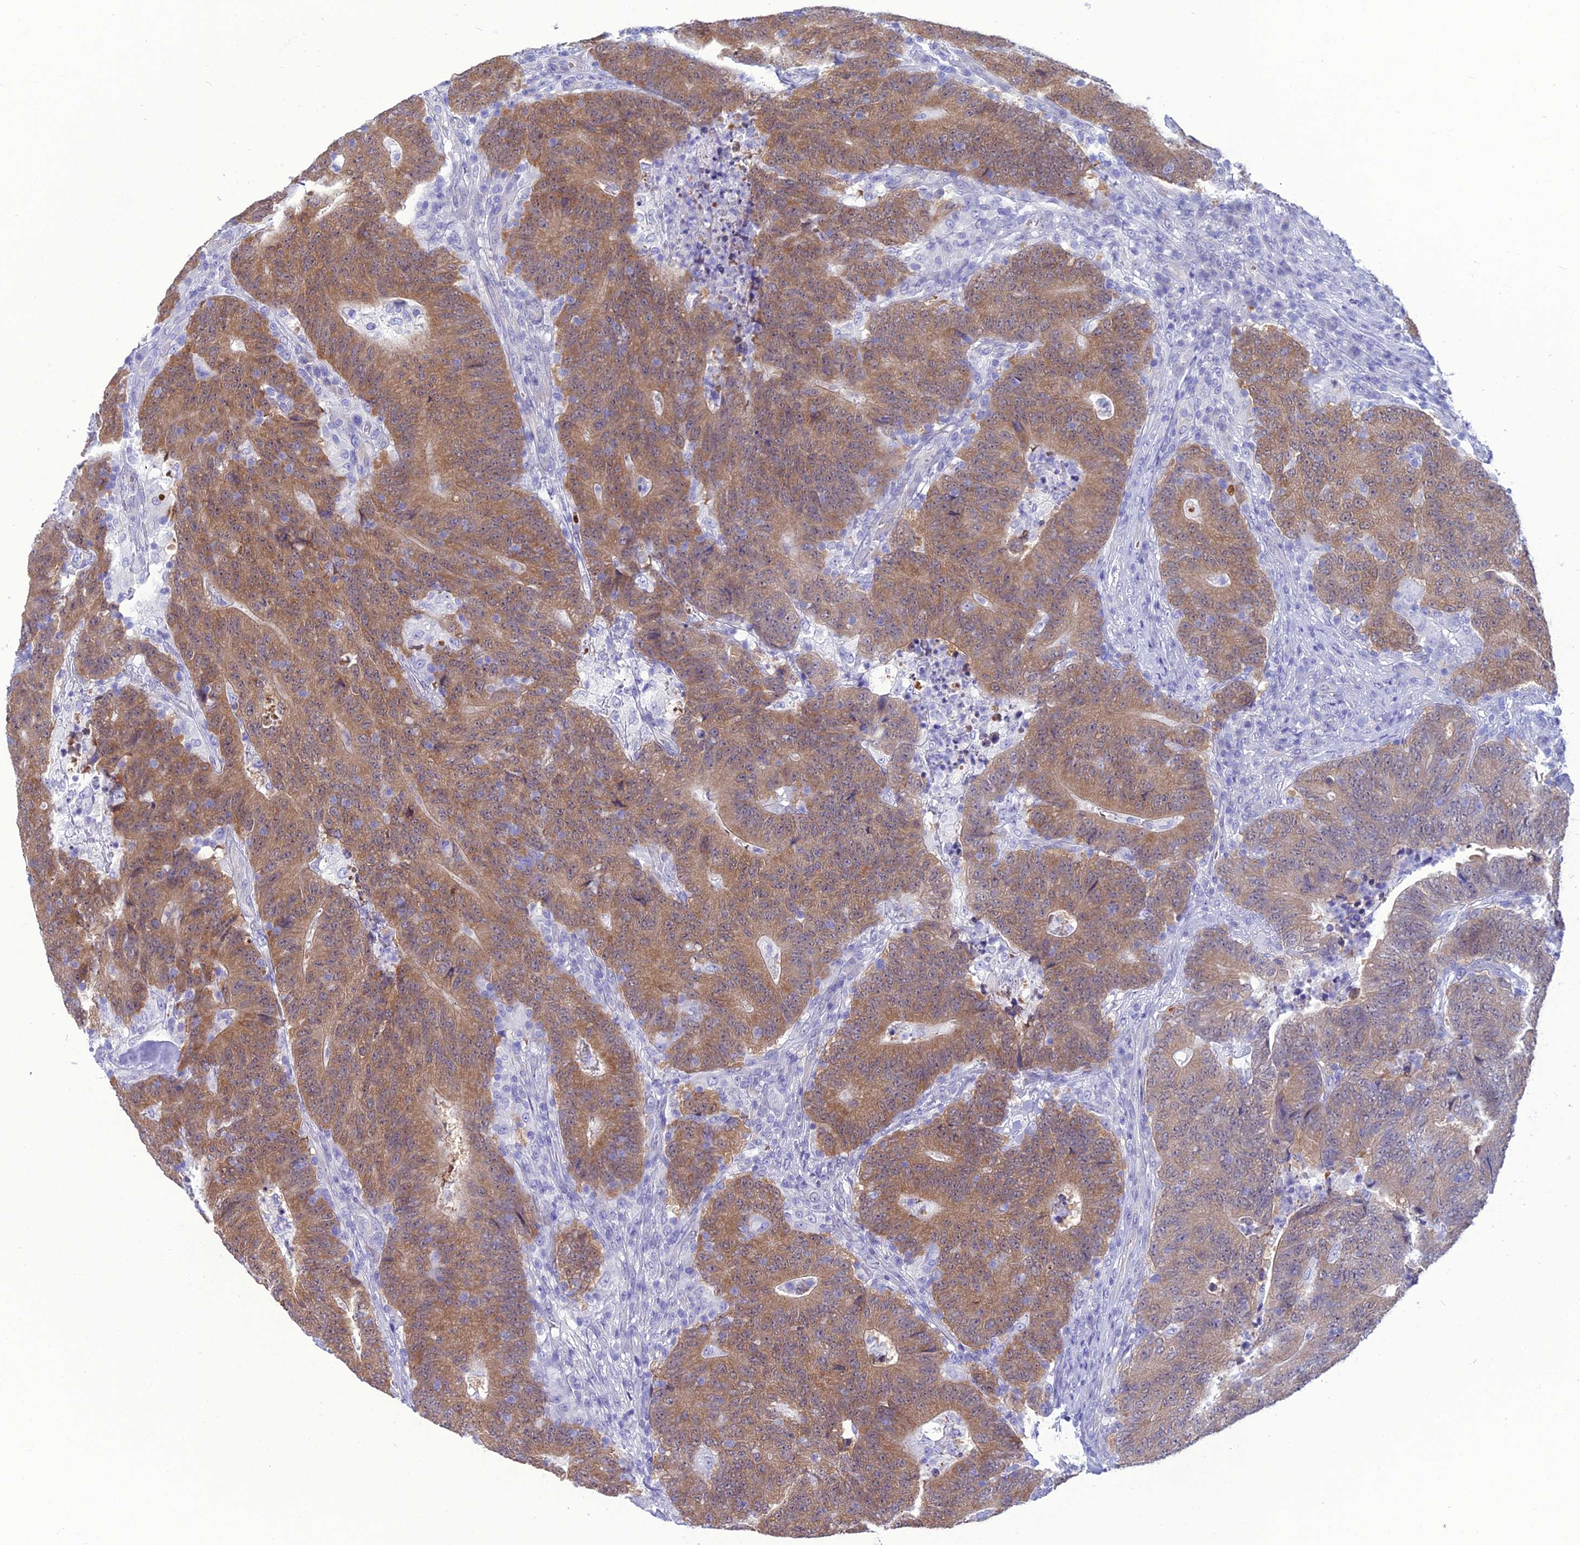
{"staining": {"intensity": "moderate", "quantity": ">75%", "location": "cytoplasmic/membranous"}, "tissue": "colorectal cancer", "cell_type": "Tumor cells", "image_type": "cancer", "snomed": [{"axis": "morphology", "description": "Adenocarcinoma, NOS"}, {"axis": "topography", "description": "Colon"}], "caption": "Moderate cytoplasmic/membranous positivity is appreciated in approximately >75% of tumor cells in colorectal cancer.", "gene": "GNPNAT1", "patient": {"sex": "female", "age": 75}}